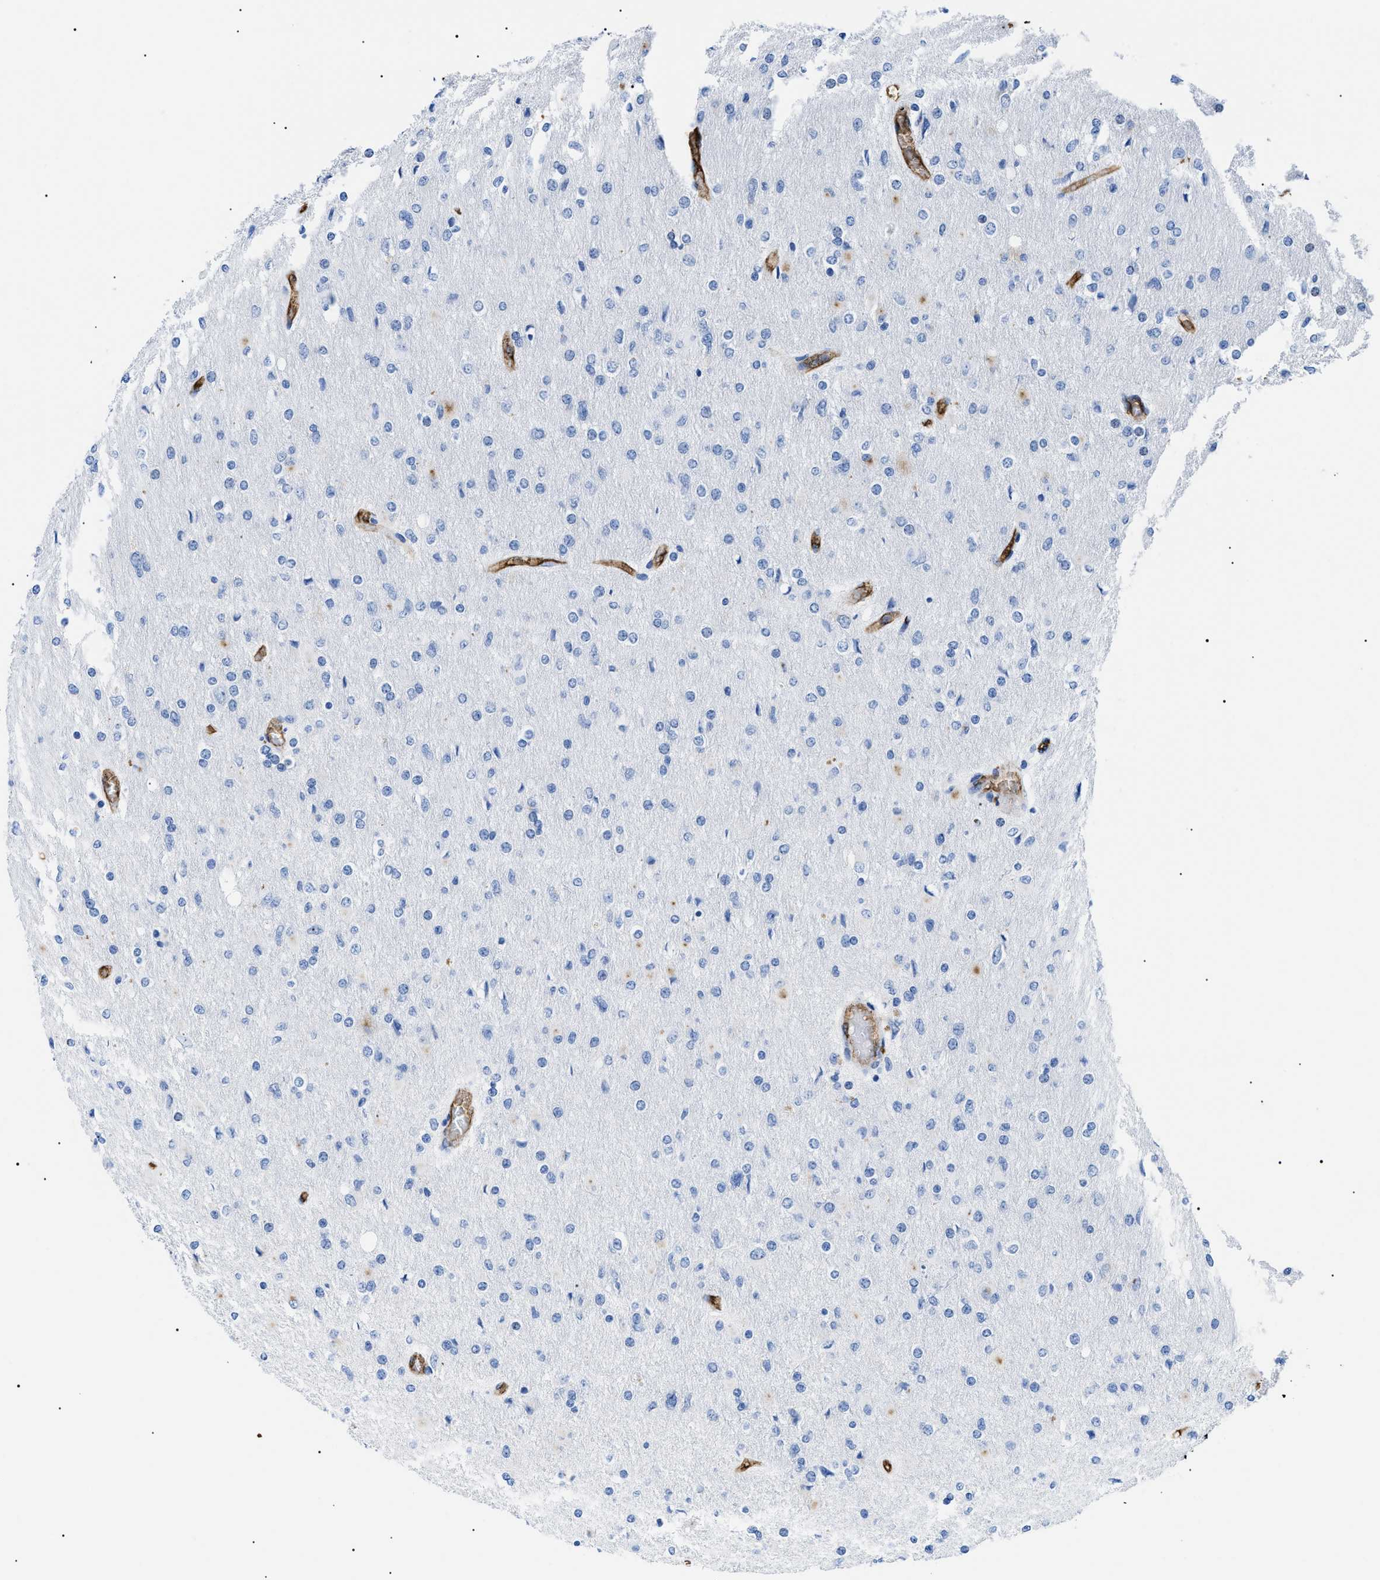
{"staining": {"intensity": "negative", "quantity": "none", "location": "none"}, "tissue": "glioma", "cell_type": "Tumor cells", "image_type": "cancer", "snomed": [{"axis": "morphology", "description": "Glioma, malignant, High grade"}, {"axis": "topography", "description": "Cerebral cortex"}], "caption": "A photomicrograph of human malignant glioma (high-grade) is negative for staining in tumor cells.", "gene": "PODXL", "patient": {"sex": "female", "age": 36}}